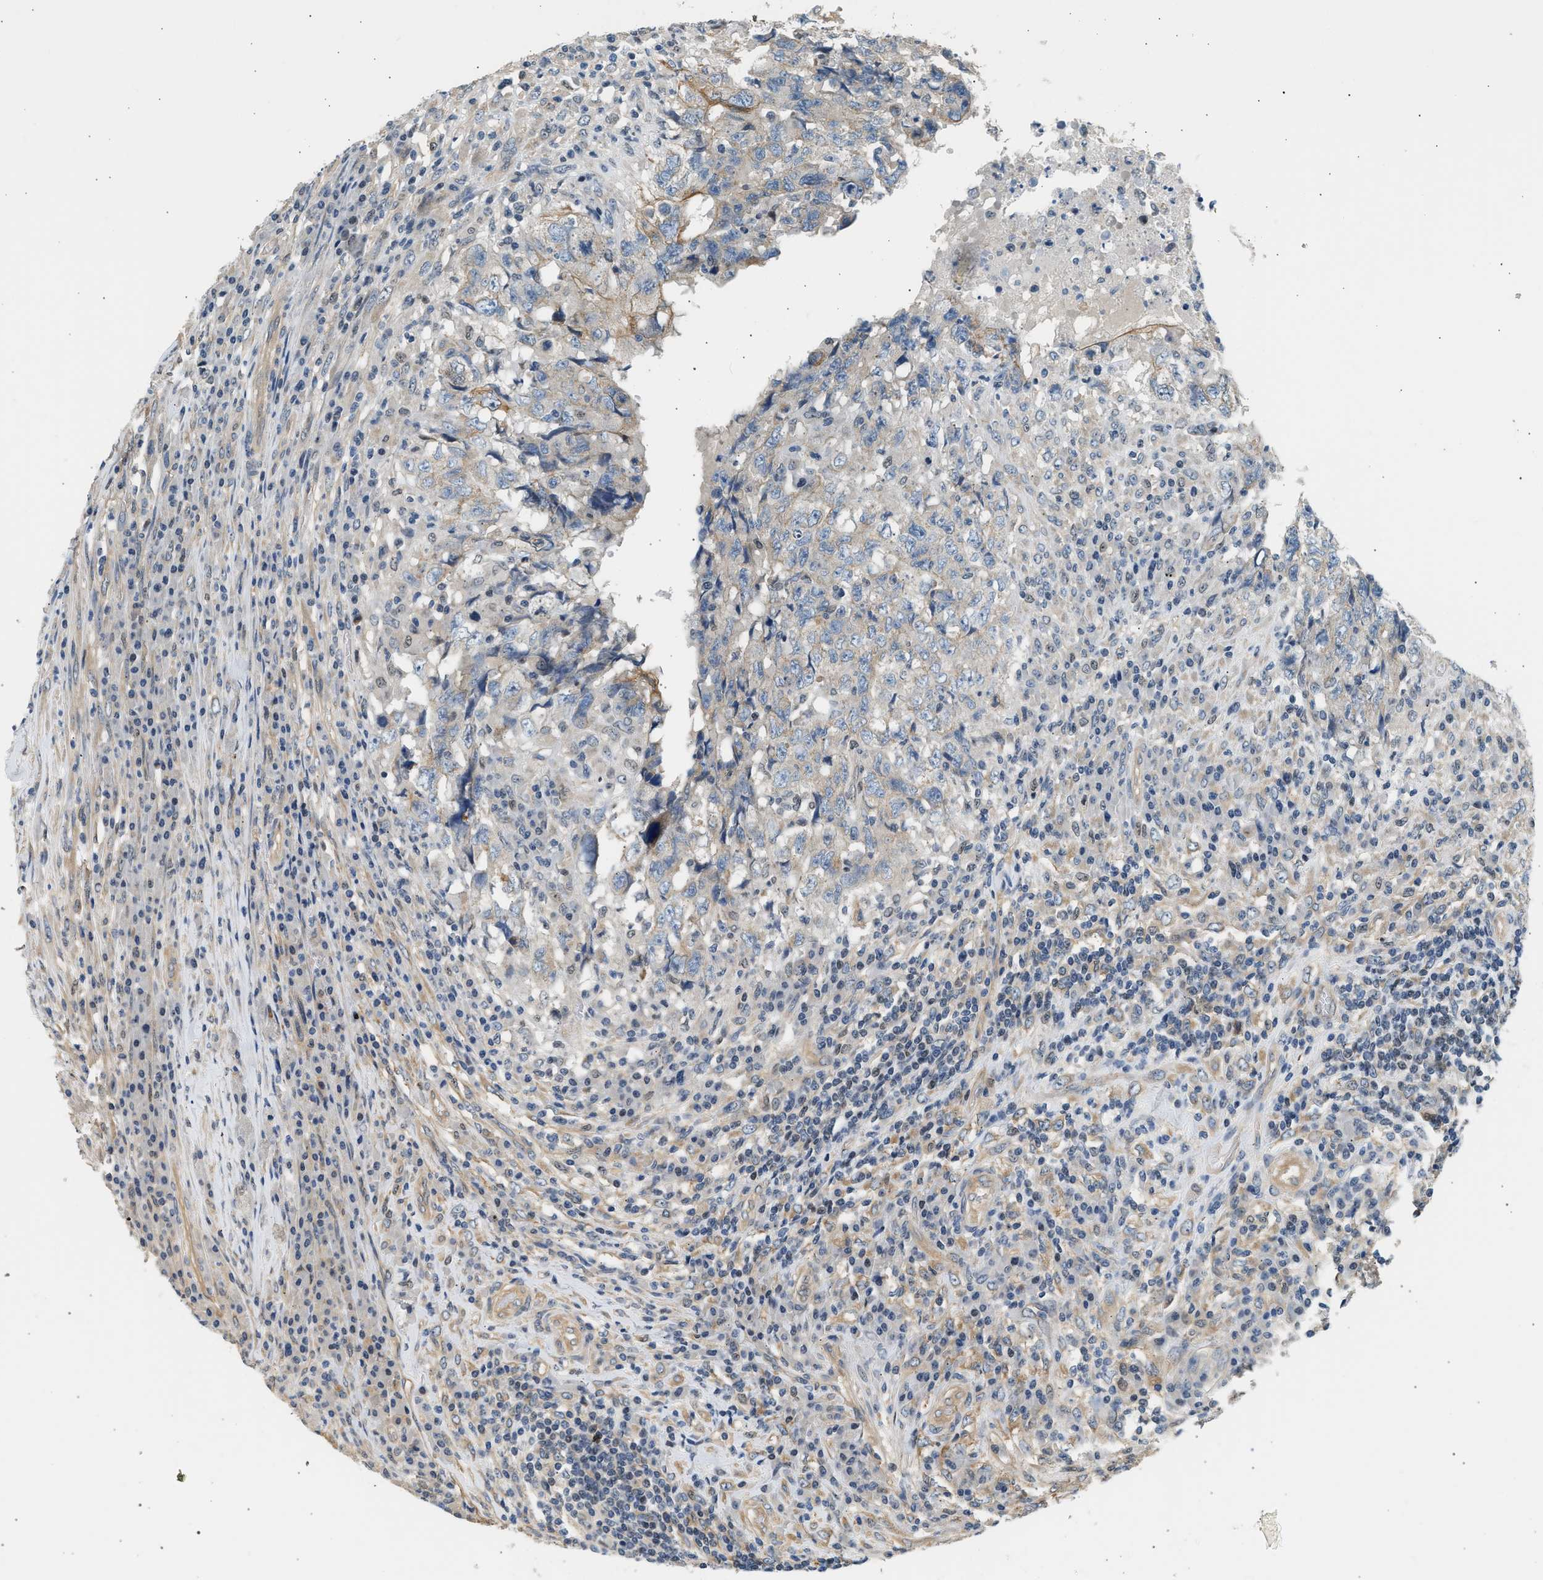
{"staining": {"intensity": "weak", "quantity": "<25%", "location": "cytoplasmic/membranous"}, "tissue": "testis cancer", "cell_type": "Tumor cells", "image_type": "cancer", "snomed": [{"axis": "morphology", "description": "Necrosis, NOS"}, {"axis": "morphology", "description": "Carcinoma, Embryonal, NOS"}, {"axis": "topography", "description": "Testis"}], "caption": "Immunohistochemical staining of embryonal carcinoma (testis) reveals no significant staining in tumor cells. Brightfield microscopy of immunohistochemistry (IHC) stained with DAB (3,3'-diaminobenzidine) (brown) and hematoxylin (blue), captured at high magnification.", "gene": "WDR31", "patient": {"sex": "male", "age": 19}}